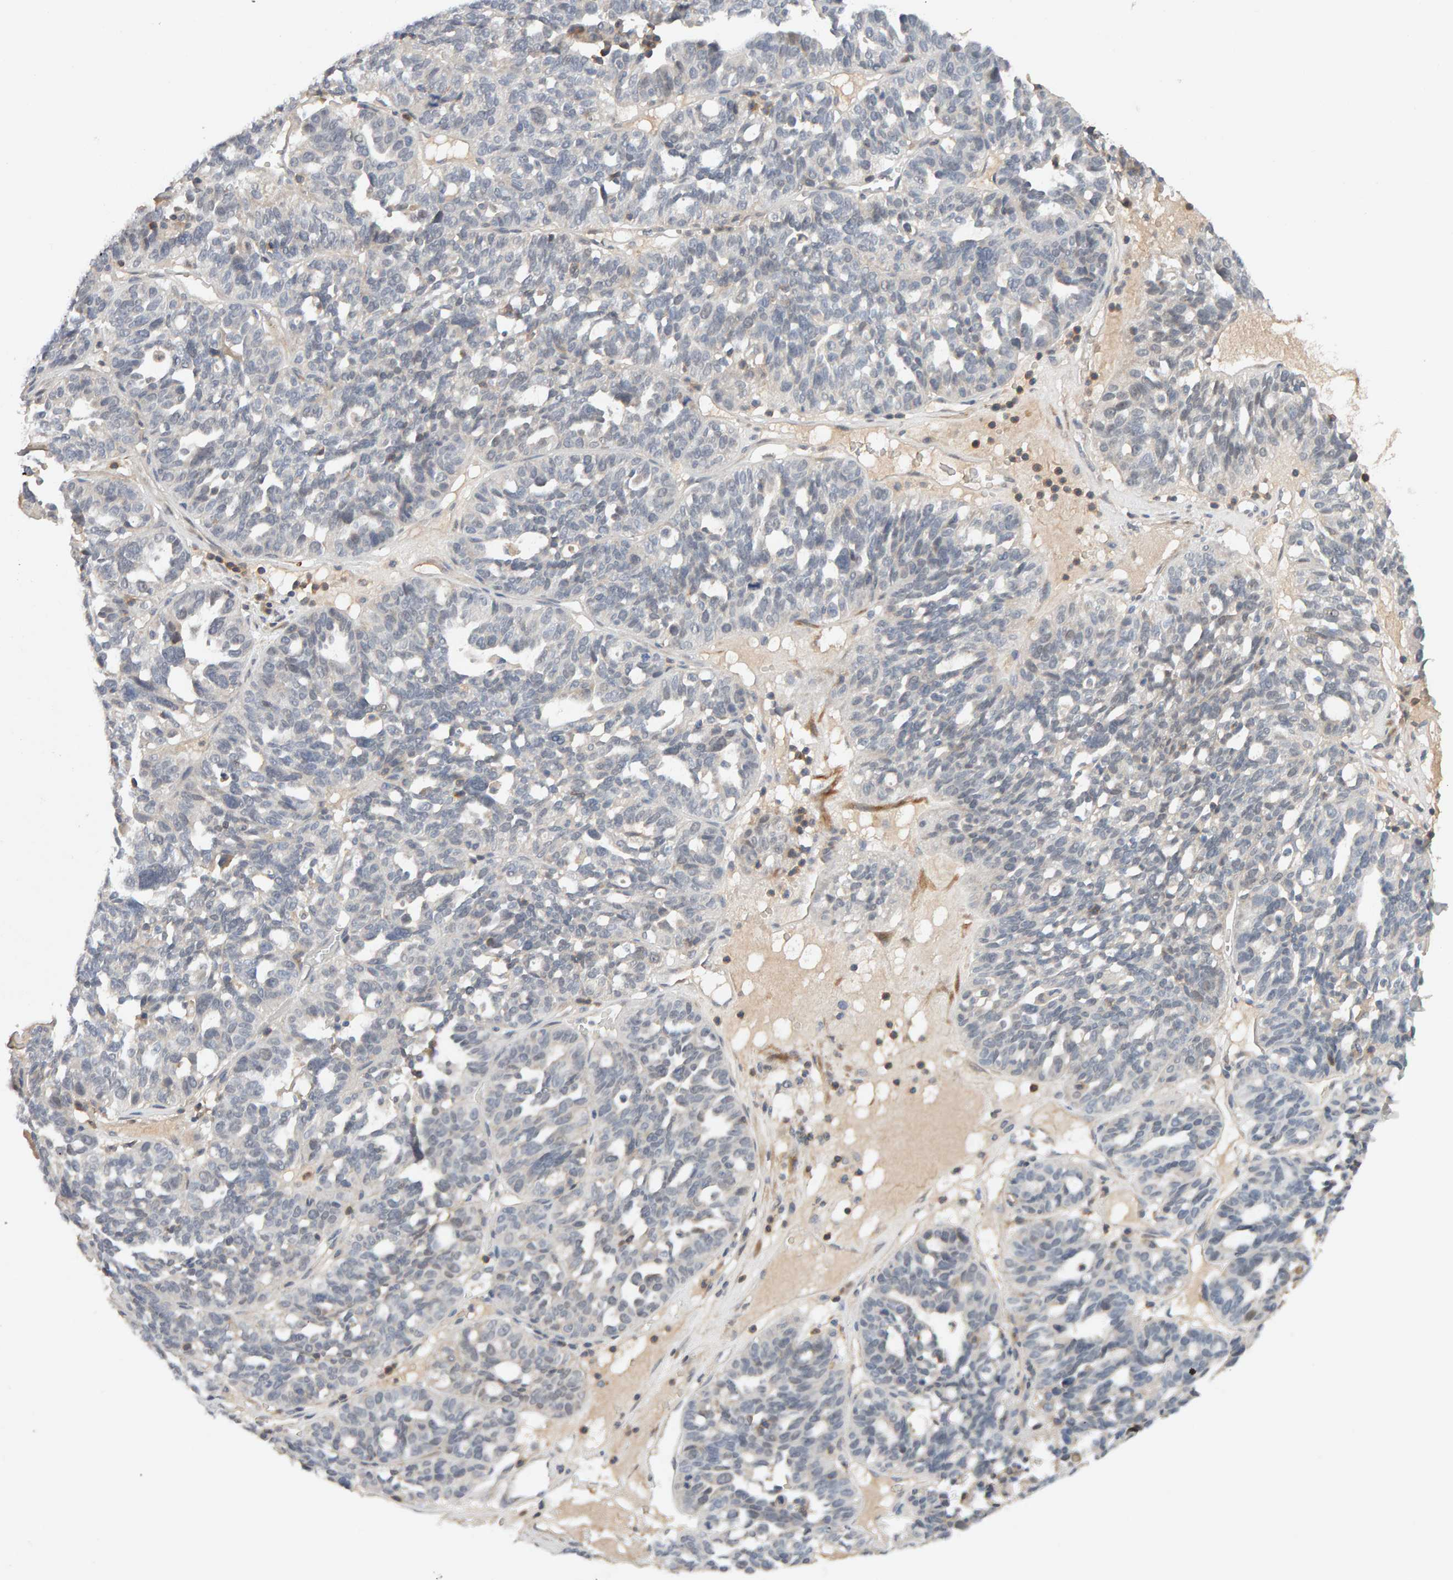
{"staining": {"intensity": "negative", "quantity": "none", "location": "none"}, "tissue": "ovarian cancer", "cell_type": "Tumor cells", "image_type": "cancer", "snomed": [{"axis": "morphology", "description": "Cystadenocarcinoma, serous, NOS"}, {"axis": "topography", "description": "Ovary"}], "caption": "Serous cystadenocarcinoma (ovarian) stained for a protein using IHC displays no staining tumor cells.", "gene": "NUDCD1", "patient": {"sex": "female", "age": 59}}